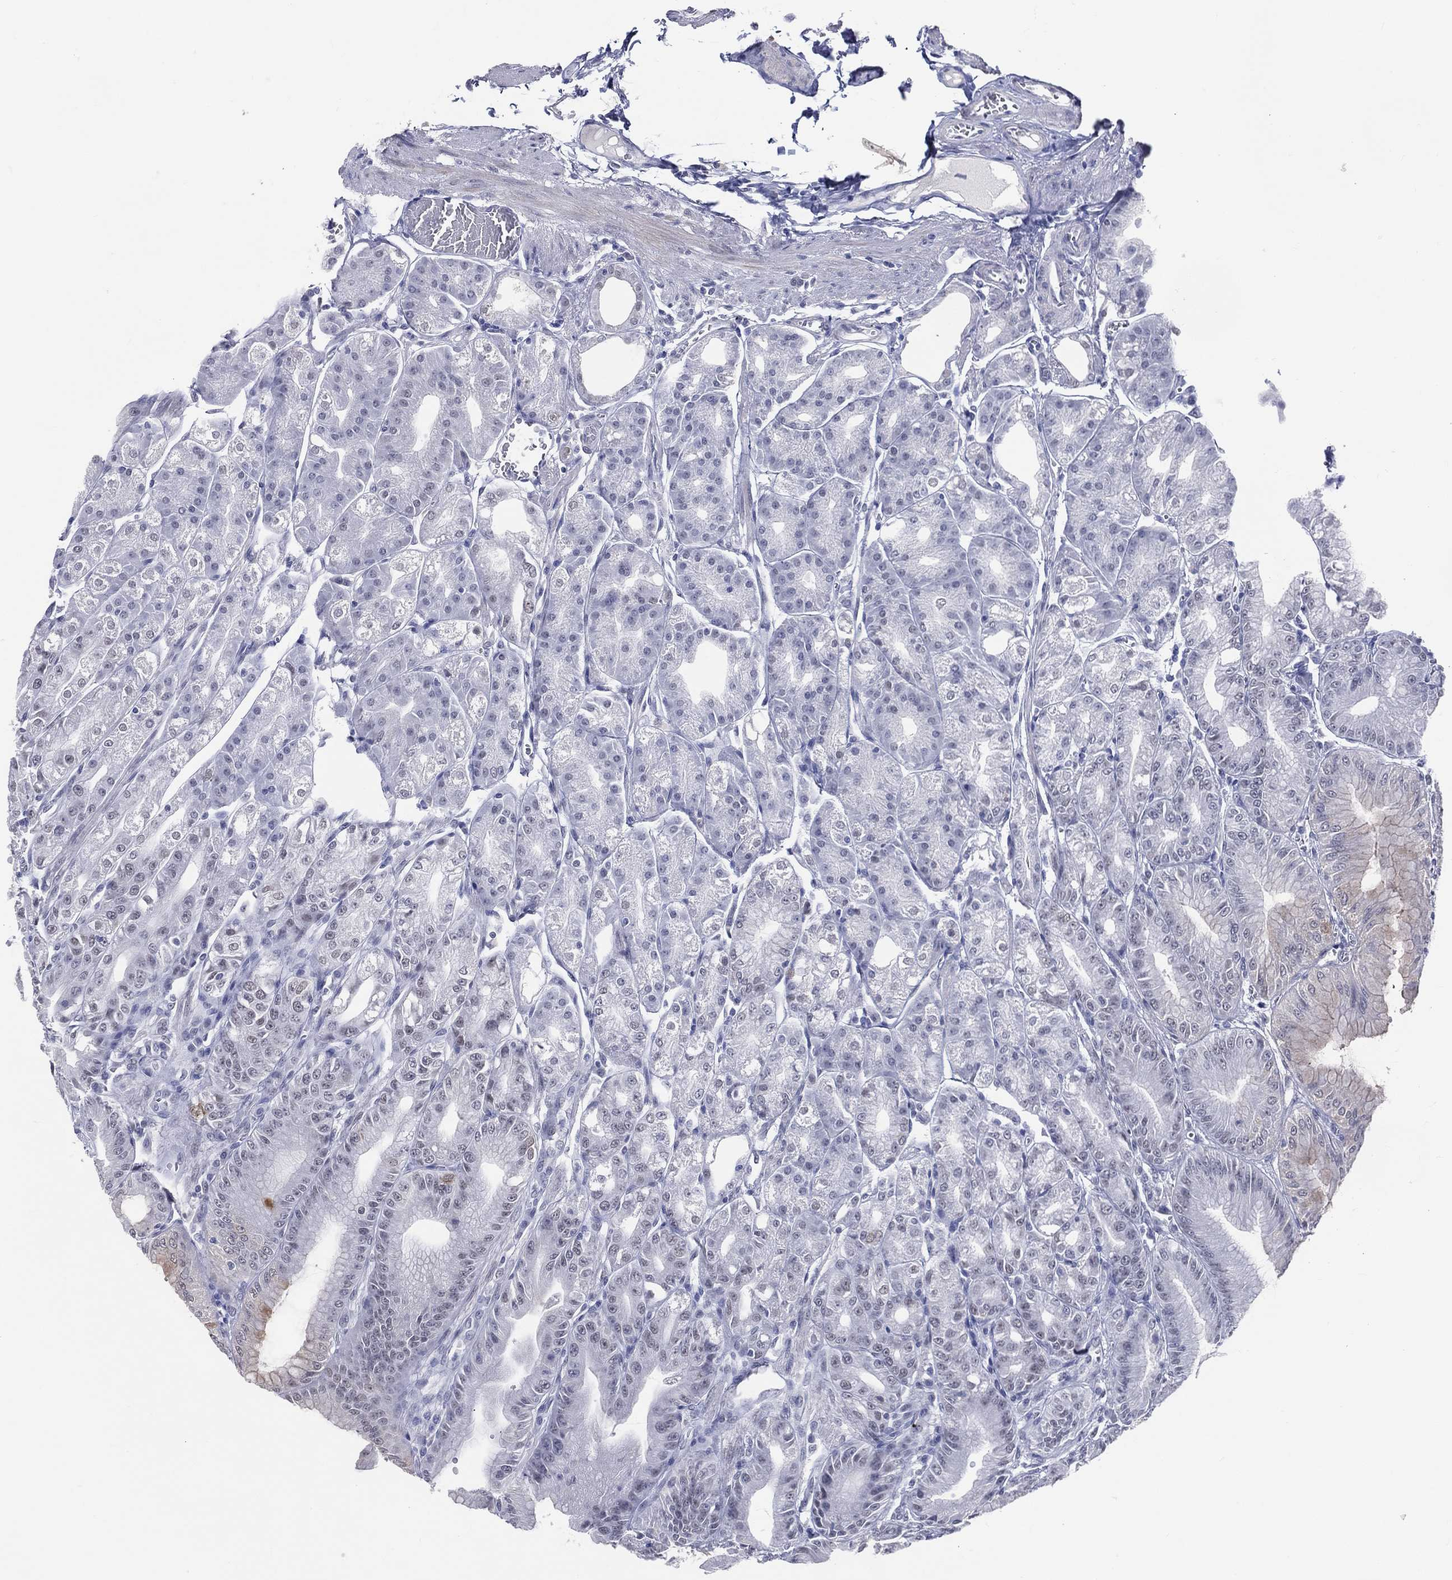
{"staining": {"intensity": "weak", "quantity": "<25%", "location": "cytoplasmic/membranous"}, "tissue": "stomach", "cell_type": "Glandular cells", "image_type": "normal", "snomed": [{"axis": "morphology", "description": "Normal tissue, NOS"}, {"axis": "topography", "description": "Stomach"}], "caption": "Immunohistochemistry histopathology image of unremarkable stomach: stomach stained with DAB demonstrates no significant protein expression in glandular cells. (Immunohistochemistry (ihc), brightfield microscopy, high magnification).", "gene": "CFAP58", "patient": {"sex": "male", "age": 71}}